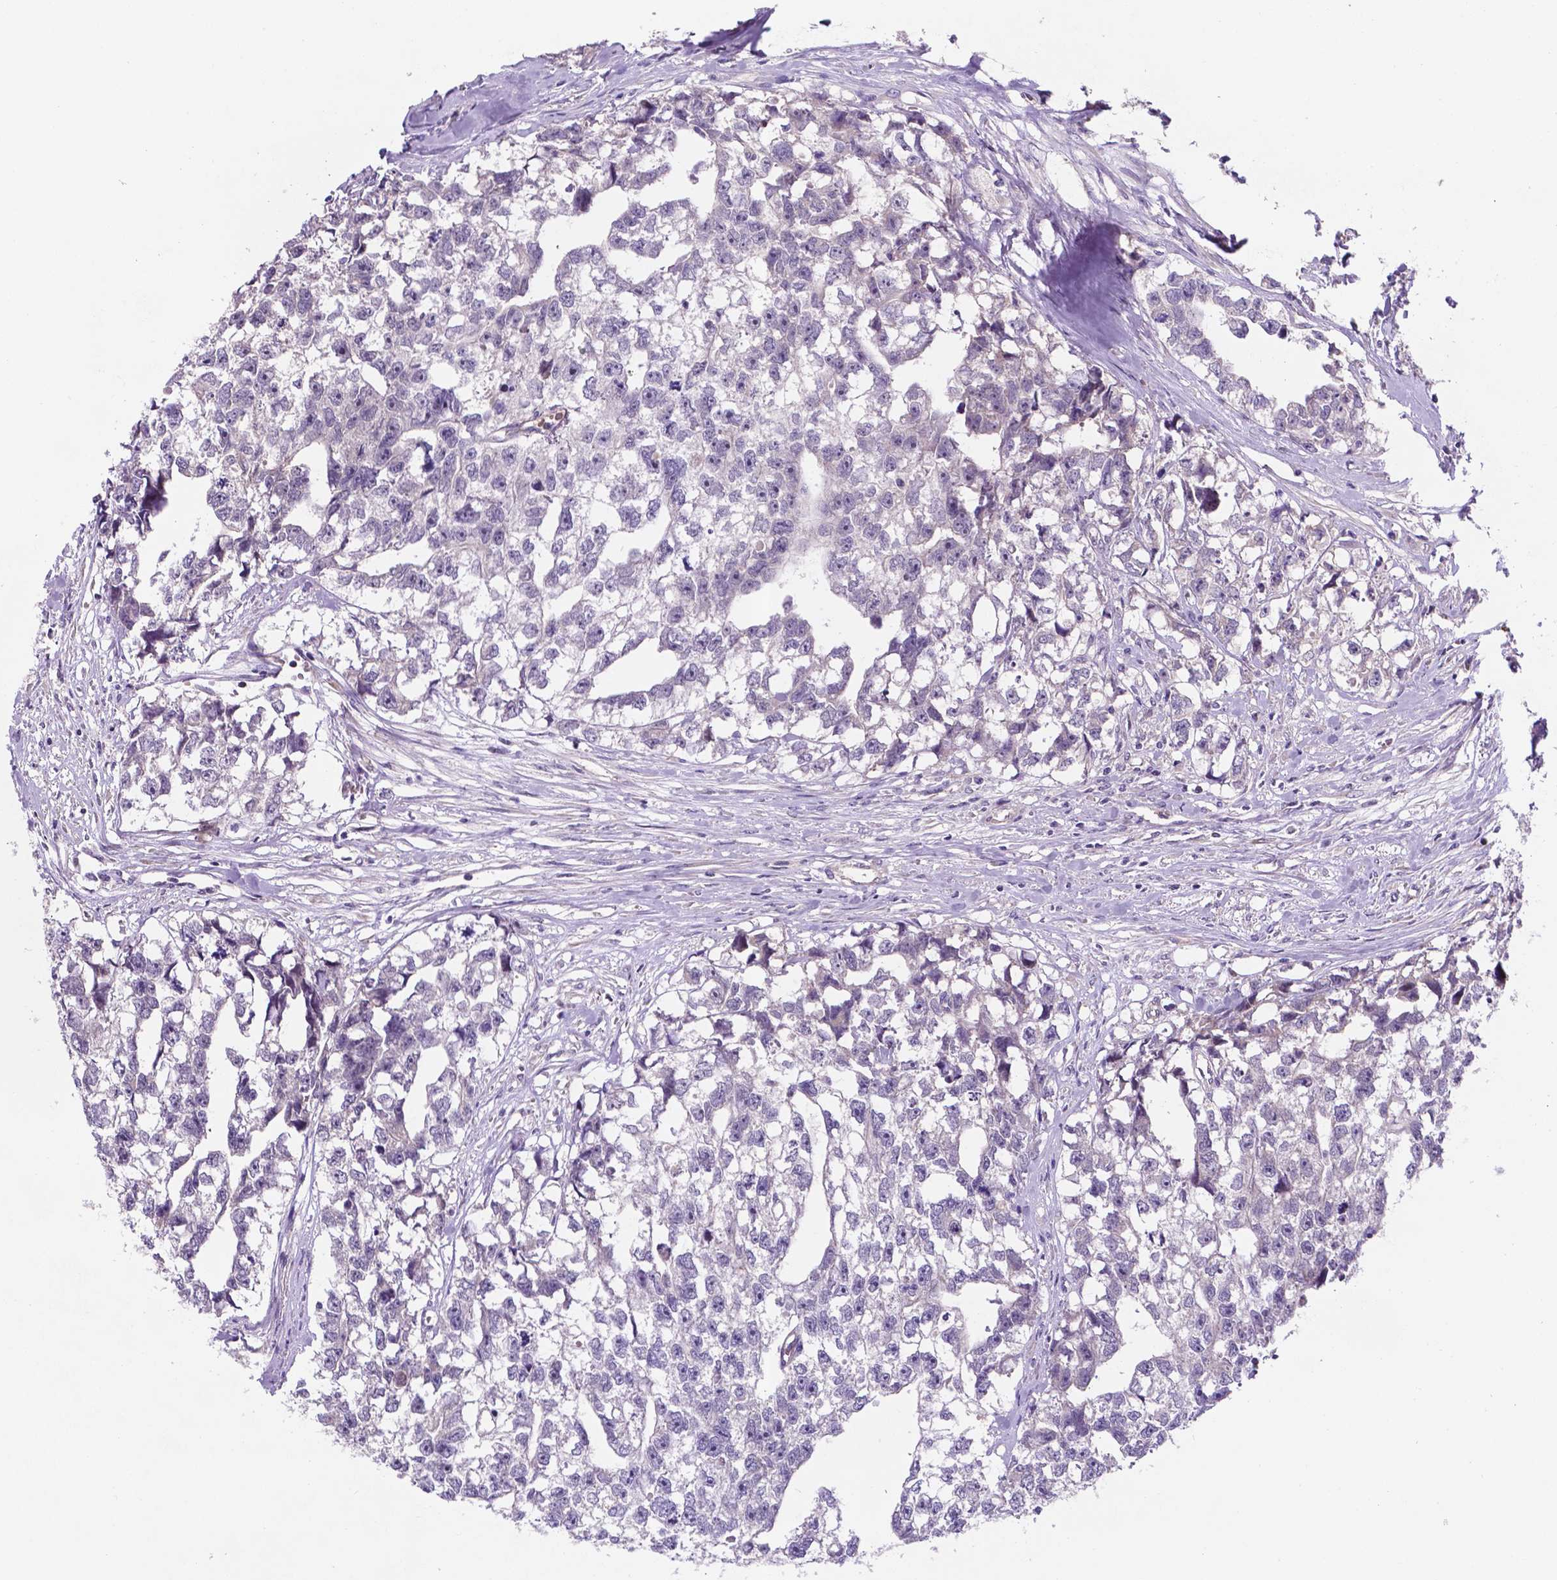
{"staining": {"intensity": "negative", "quantity": "none", "location": "none"}, "tissue": "testis cancer", "cell_type": "Tumor cells", "image_type": "cancer", "snomed": [{"axis": "morphology", "description": "Carcinoma, Embryonal, NOS"}, {"axis": "morphology", "description": "Teratoma, malignant, NOS"}, {"axis": "topography", "description": "Testis"}], "caption": "A micrograph of teratoma (malignant) (testis) stained for a protein displays no brown staining in tumor cells. (Stains: DAB (3,3'-diaminobenzidine) IHC with hematoxylin counter stain, Microscopy: brightfield microscopy at high magnification).", "gene": "TM4SF20", "patient": {"sex": "male", "age": 44}}